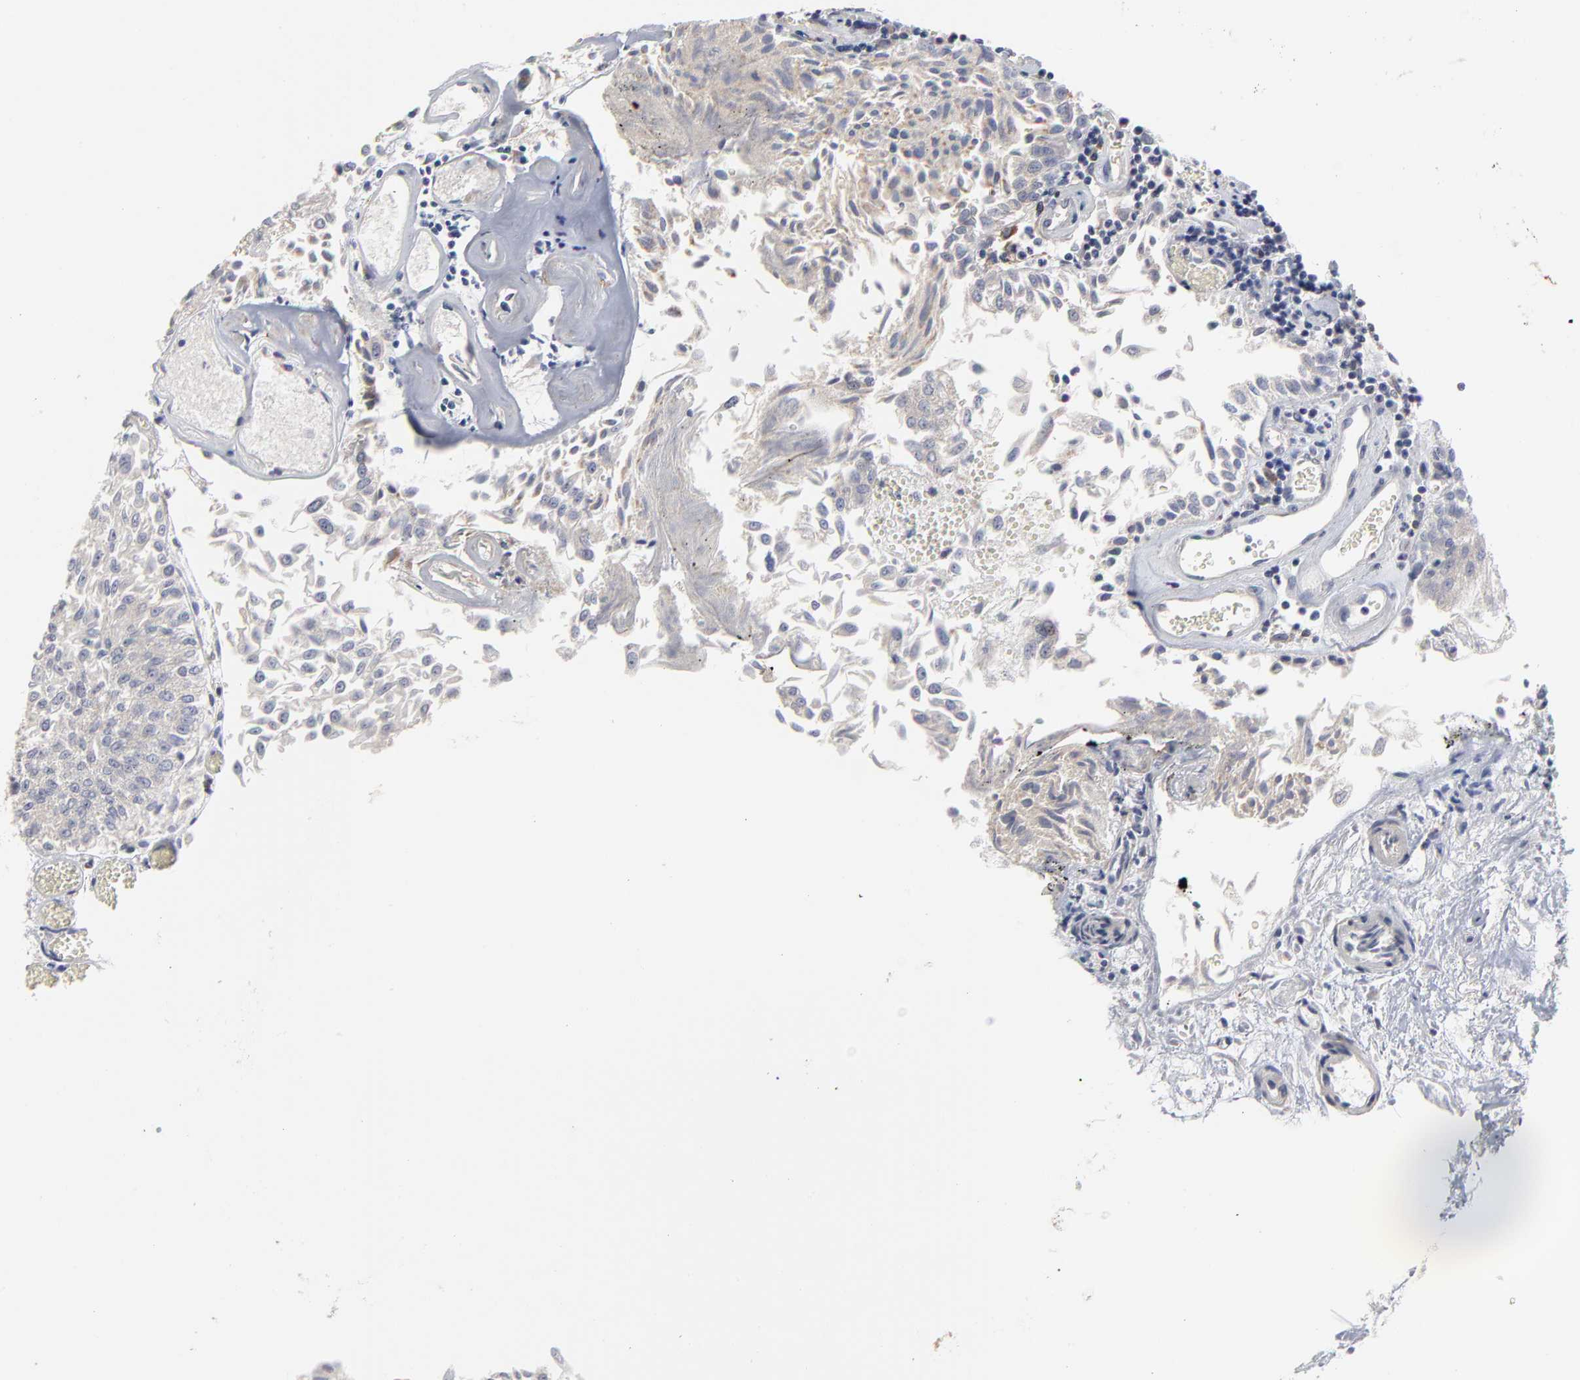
{"staining": {"intensity": "negative", "quantity": "none", "location": "none"}, "tissue": "urothelial cancer", "cell_type": "Tumor cells", "image_type": "cancer", "snomed": [{"axis": "morphology", "description": "Urothelial carcinoma, Low grade"}, {"axis": "topography", "description": "Urinary bladder"}], "caption": "Immunohistochemistry photomicrograph of human urothelial cancer stained for a protein (brown), which displays no positivity in tumor cells. (DAB immunohistochemistry (IHC), high magnification).", "gene": "MAGEA10", "patient": {"sex": "male", "age": 86}}